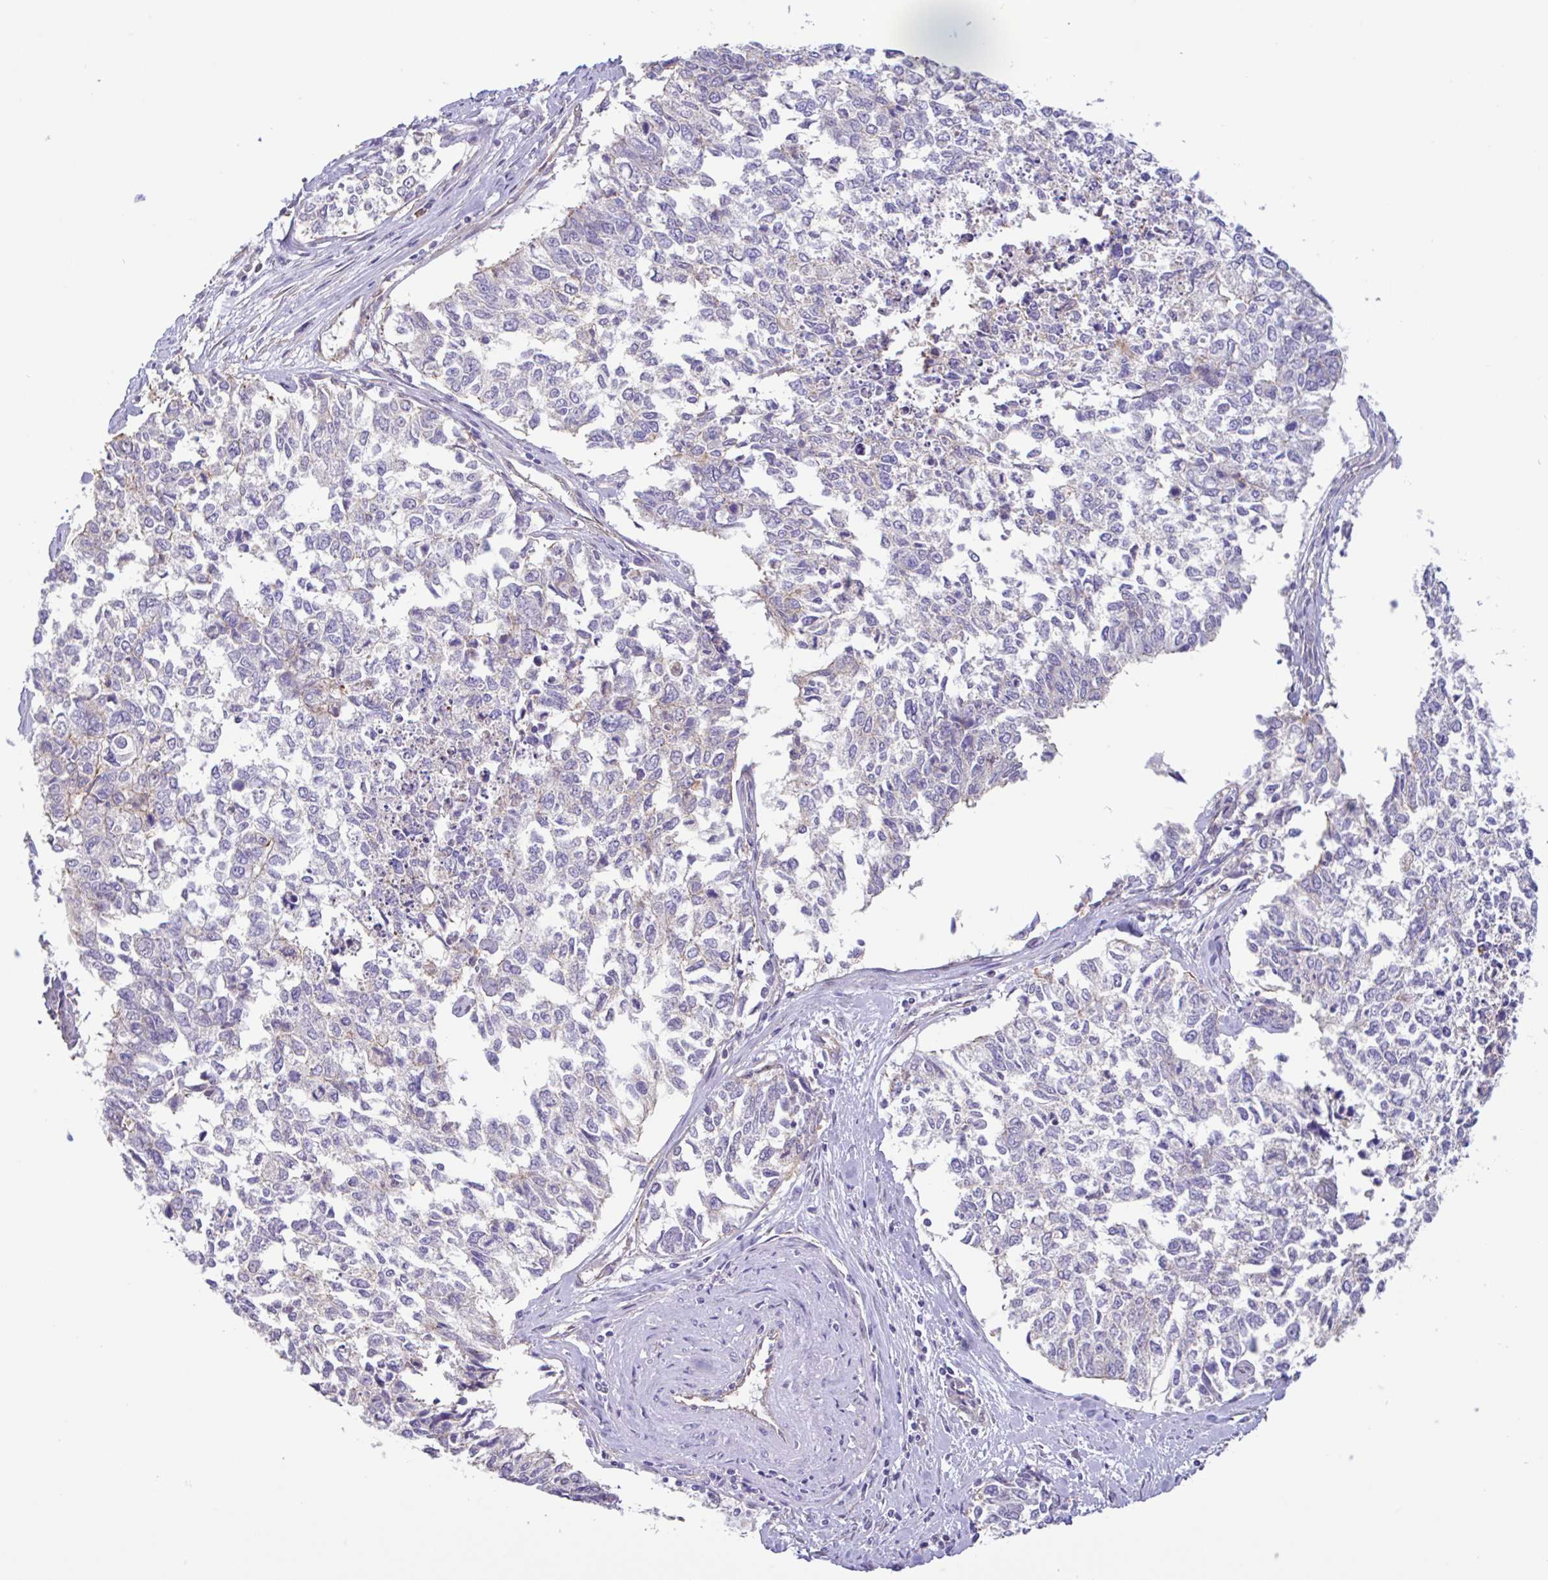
{"staining": {"intensity": "negative", "quantity": "none", "location": "none"}, "tissue": "cervical cancer", "cell_type": "Tumor cells", "image_type": "cancer", "snomed": [{"axis": "morphology", "description": "Adenocarcinoma, NOS"}, {"axis": "topography", "description": "Cervix"}], "caption": "A high-resolution image shows IHC staining of adenocarcinoma (cervical), which displays no significant expression in tumor cells. Brightfield microscopy of immunohistochemistry stained with DAB (3,3'-diaminobenzidine) (brown) and hematoxylin (blue), captured at high magnification.", "gene": "PLCD4", "patient": {"sex": "female", "age": 63}}